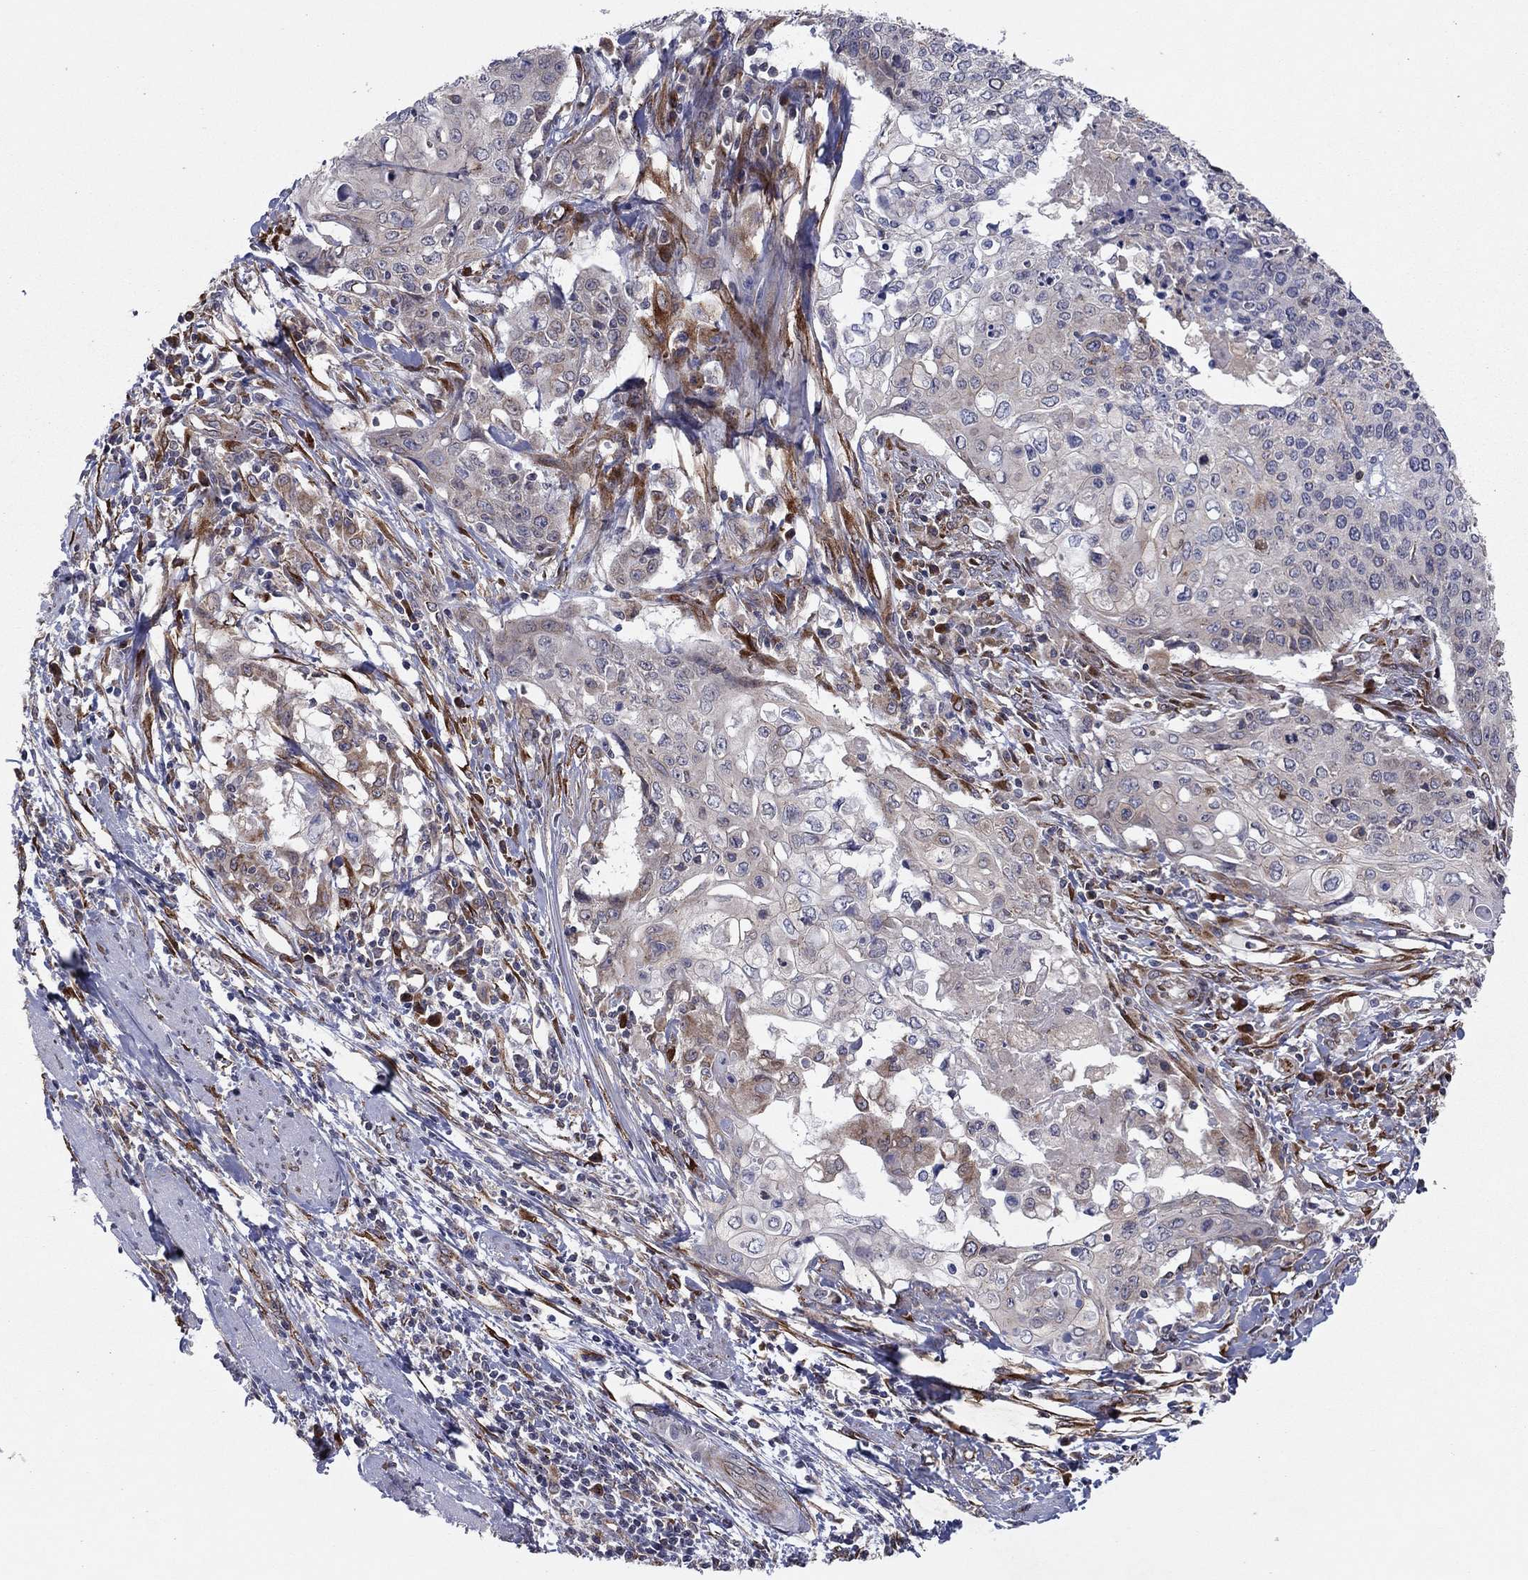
{"staining": {"intensity": "negative", "quantity": "none", "location": "none"}, "tissue": "cervical cancer", "cell_type": "Tumor cells", "image_type": "cancer", "snomed": [{"axis": "morphology", "description": "Squamous cell carcinoma, NOS"}, {"axis": "topography", "description": "Cervix"}], "caption": "Tumor cells show no significant positivity in cervical cancer.", "gene": "YIF1A", "patient": {"sex": "female", "age": 39}}